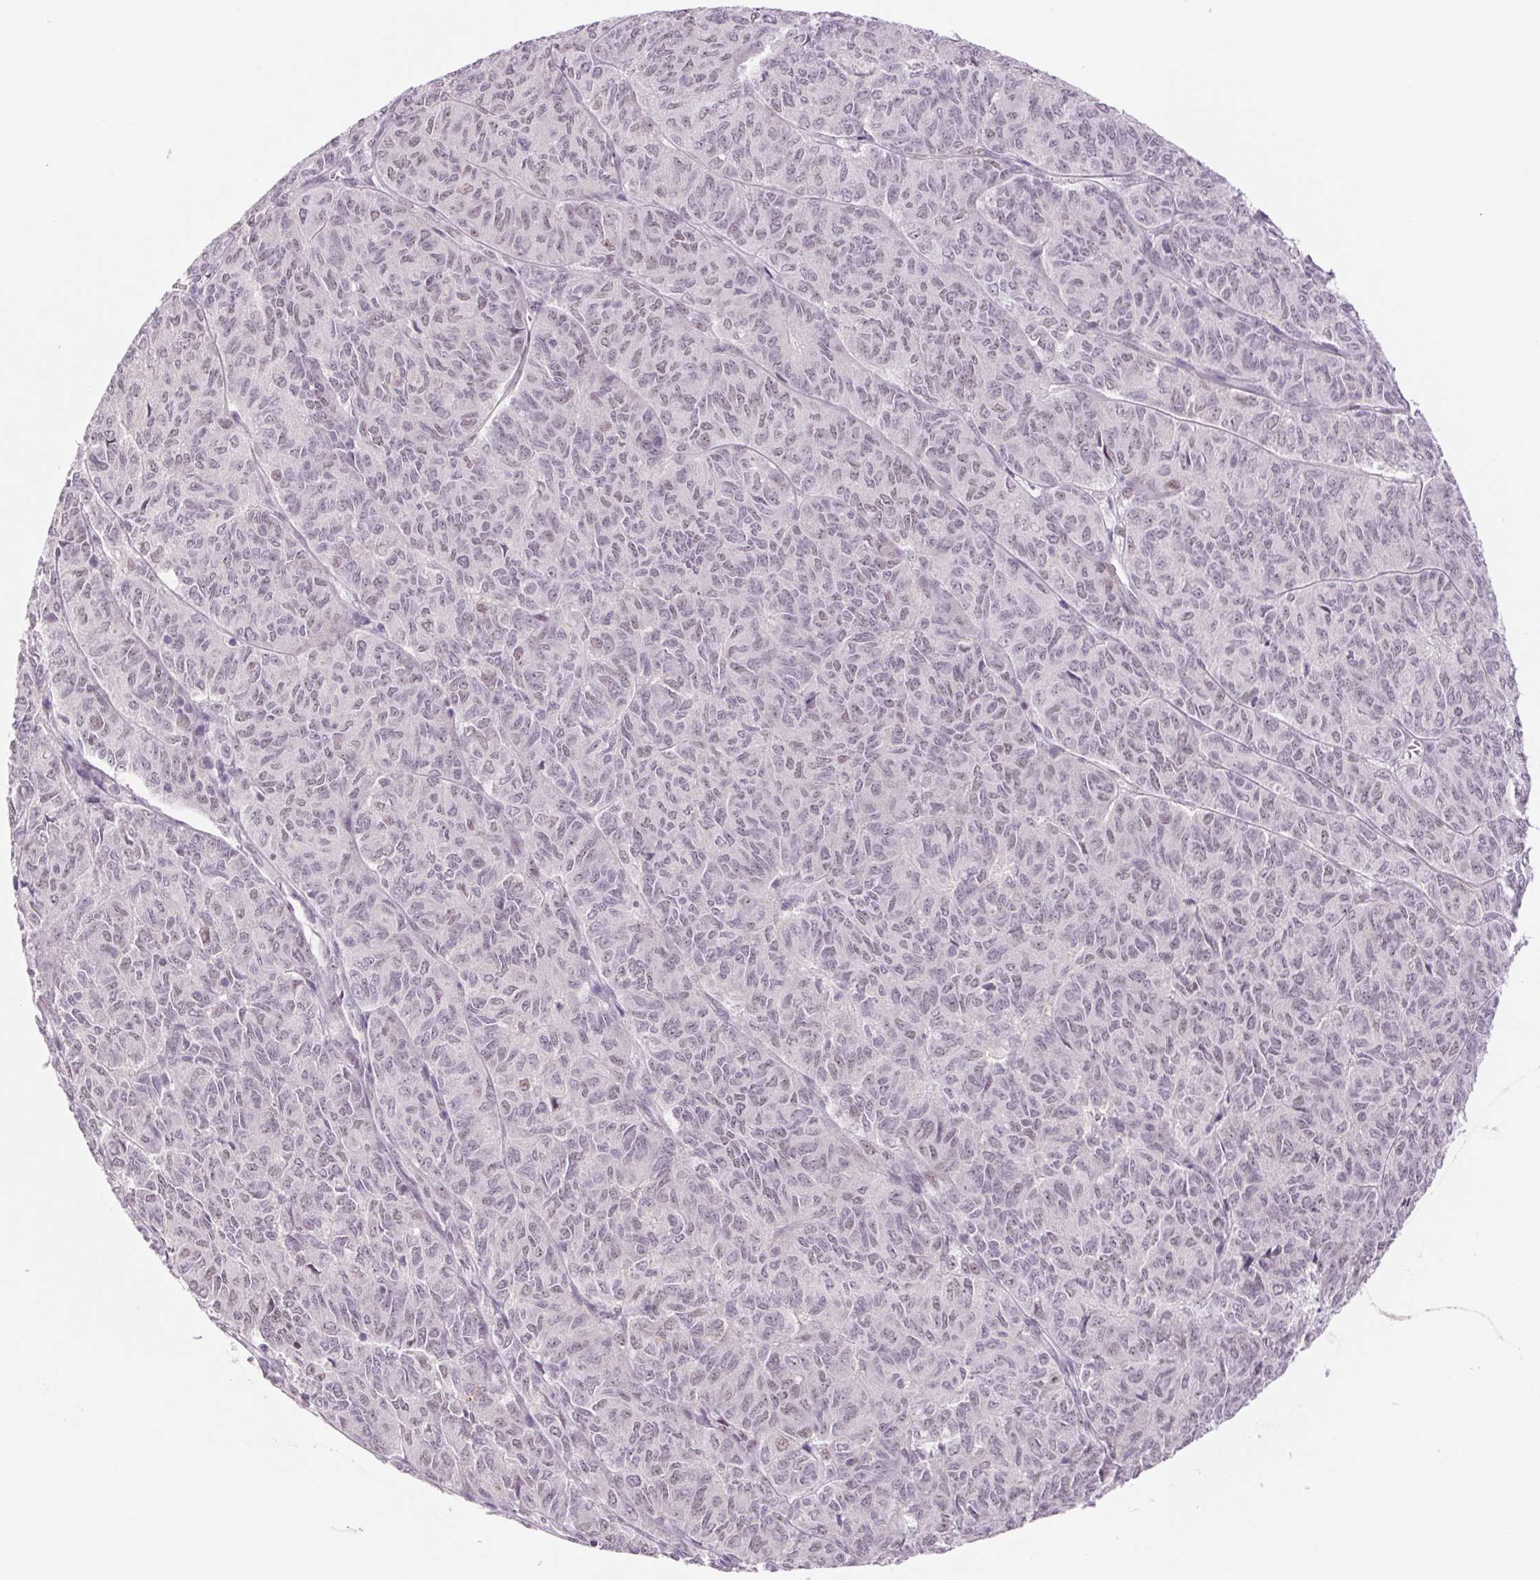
{"staining": {"intensity": "negative", "quantity": "none", "location": "none"}, "tissue": "ovarian cancer", "cell_type": "Tumor cells", "image_type": "cancer", "snomed": [{"axis": "morphology", "description": "Carcinoma, endometroid"}, {"axis": "topography", "description": "Ovary"}], "caption": "Tumor cells are negative for protein expression in human ovarian endometroid carcinoma. (Brightfield microscopy of DAB (3,3'-diaminobenzidine) immunohistochemistry at high magnification).", "gene": "ZC3H14", "patient": {"sex": "female", "age": 80}}